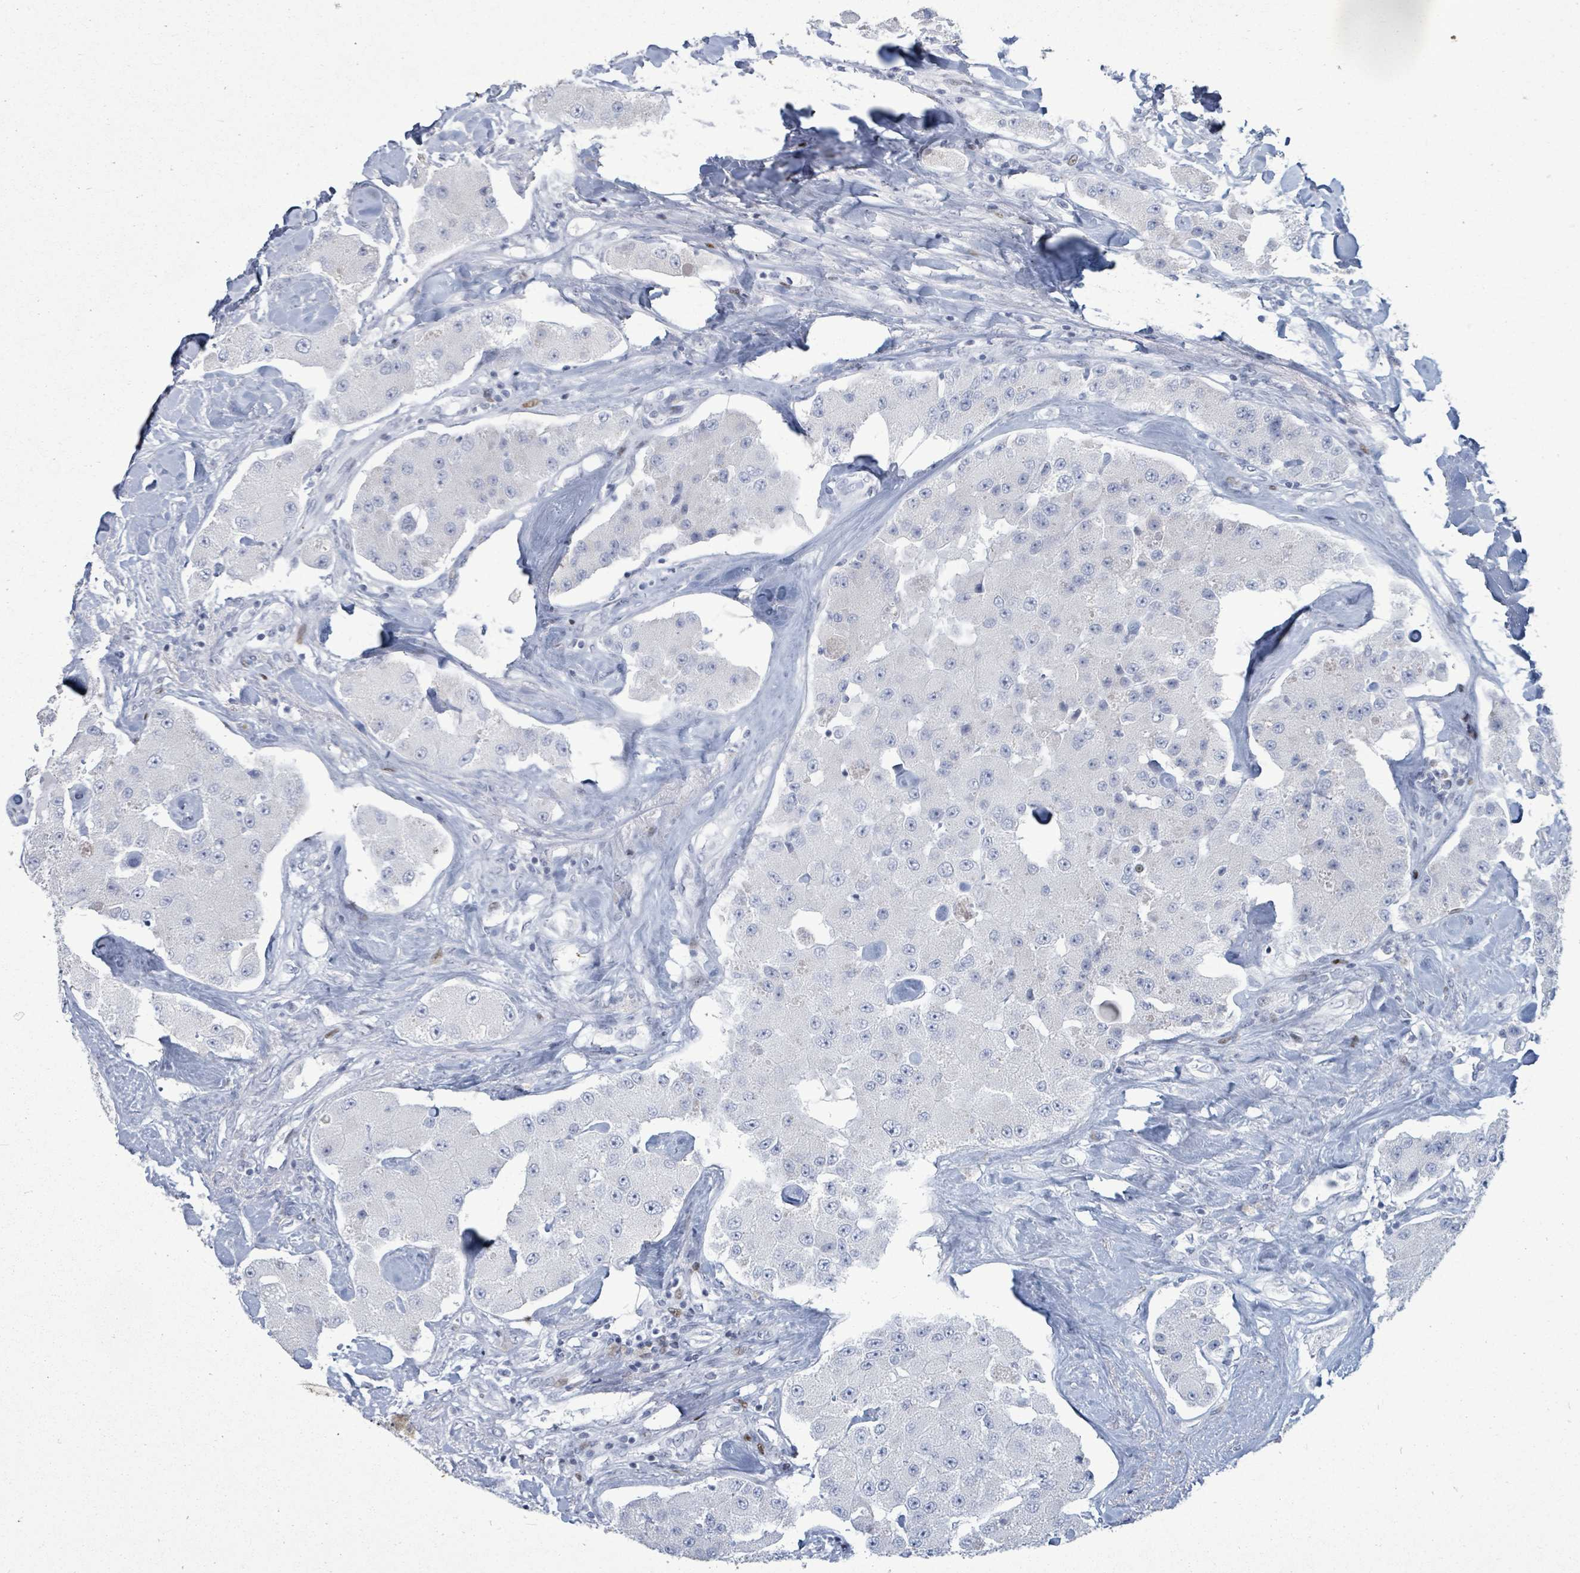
{"staining": {"intensity": "negative", "quantity": "none", "location": "none"}, "tissue": "carcinoid", "cell_type": "Tumor cells", "image_type": "cancer", "snomed": [{"axis": "morphology", "description": "Carcinoid, malignant, NOS"}, {"axis": "topography", "description": "Pancreas"}], "caption": "A histopathology image of human carcinoid is negative for staining in tumor cells.", "gene": "MALL", "patient": {"sex": "male", "age": 41}}